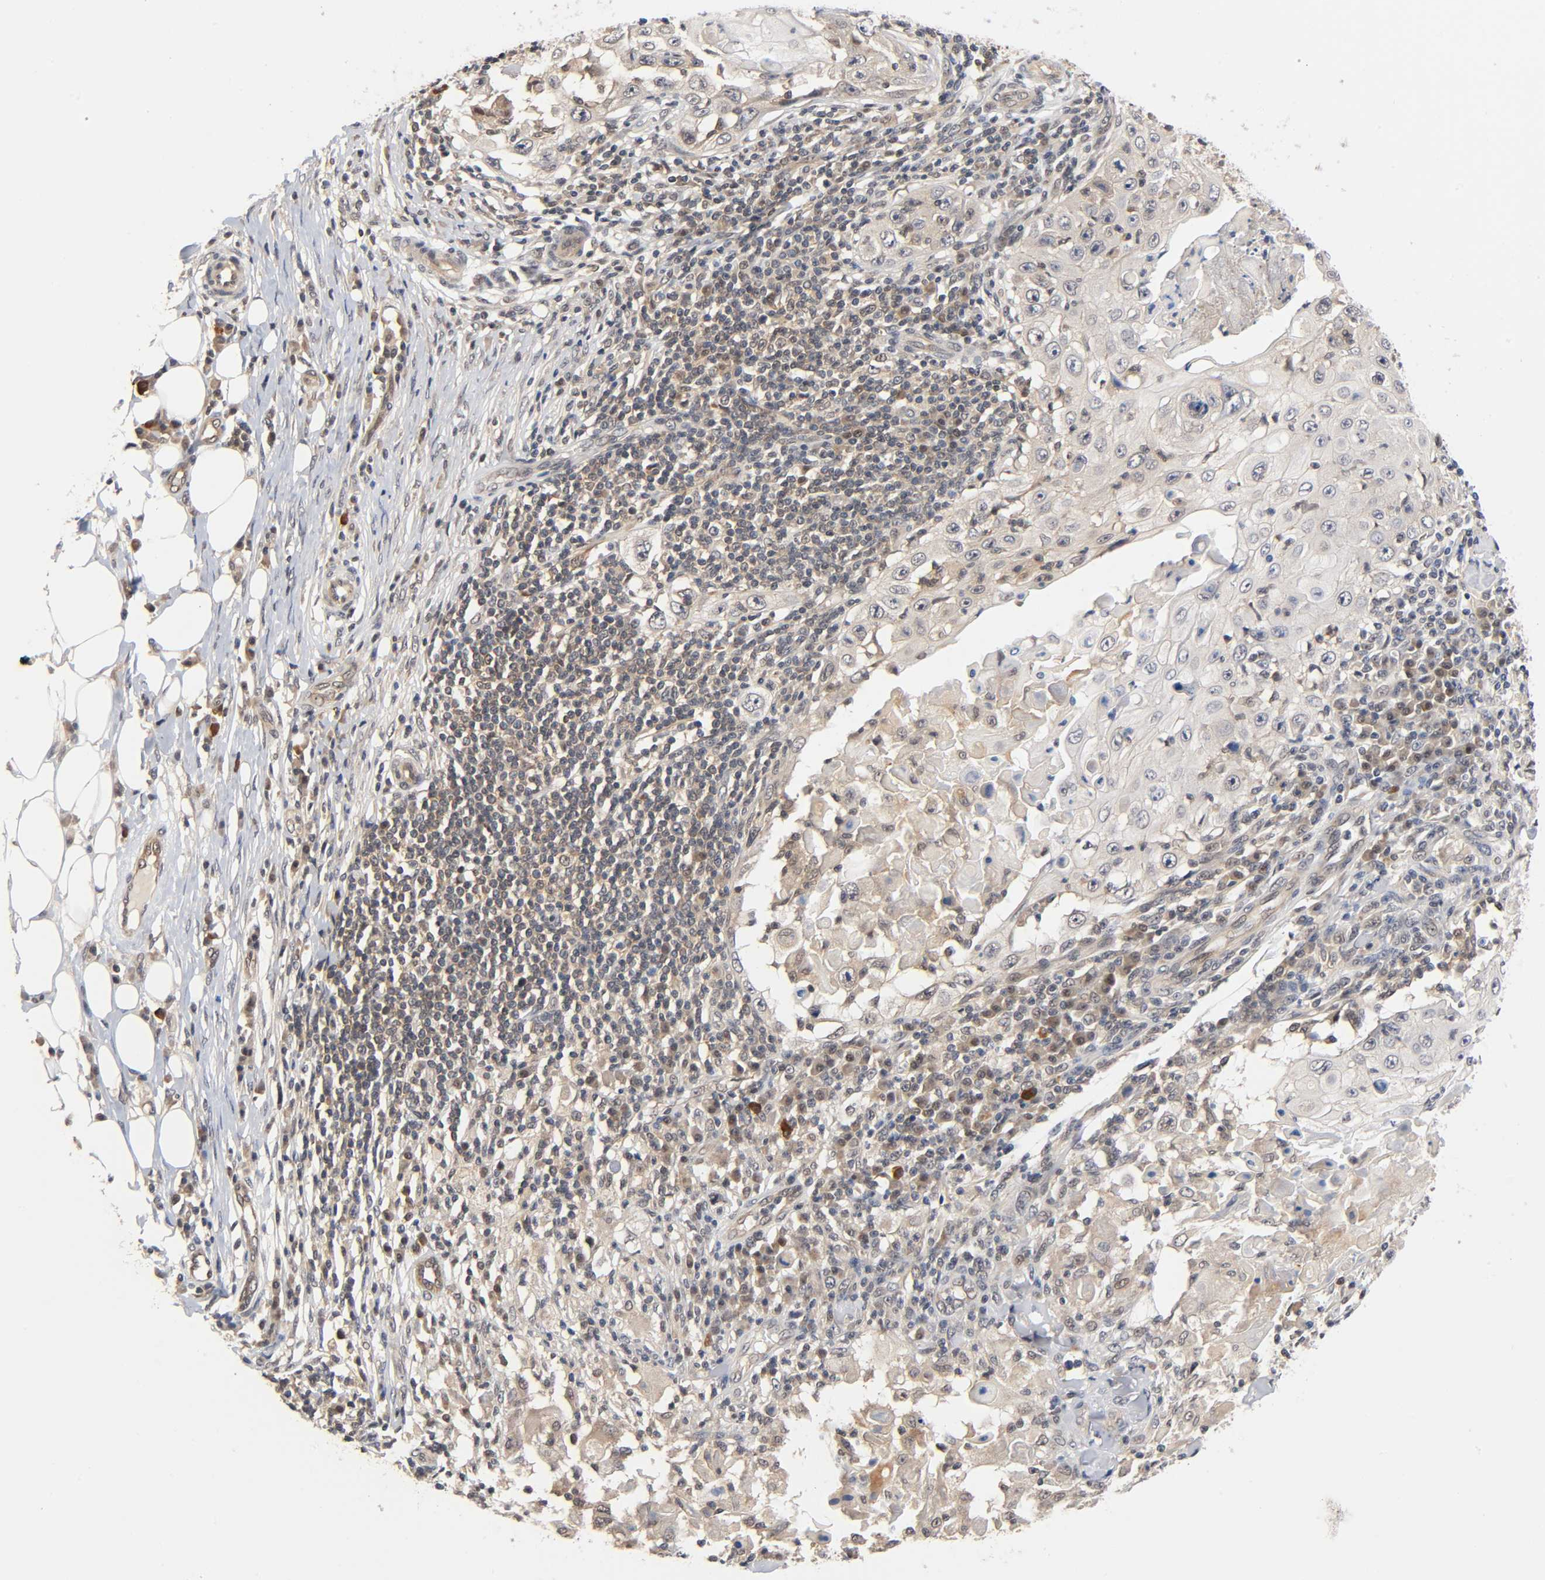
{"staining": {"intensity": "weak", "quantity": "<25%", "location": "cytoplasmic/membranous"}, "tissue": "skin cancer", "cell_type": "Tumor cells", "image_type": "cancer", "snomed": [{"axis": "morphology", "description": "Squamous cell carcinoma, NOS"}, {"axis": "topography", "description": "Skin"}], "caption": "Immunohistochemistry (IHC) image of skin cancer (squamous cell carcinoma) stained for a protein (brown), which reveals no positivity in tumor cells.", "gene": "PRKAB1", "patient": {"sex": "male", "age": 86}}